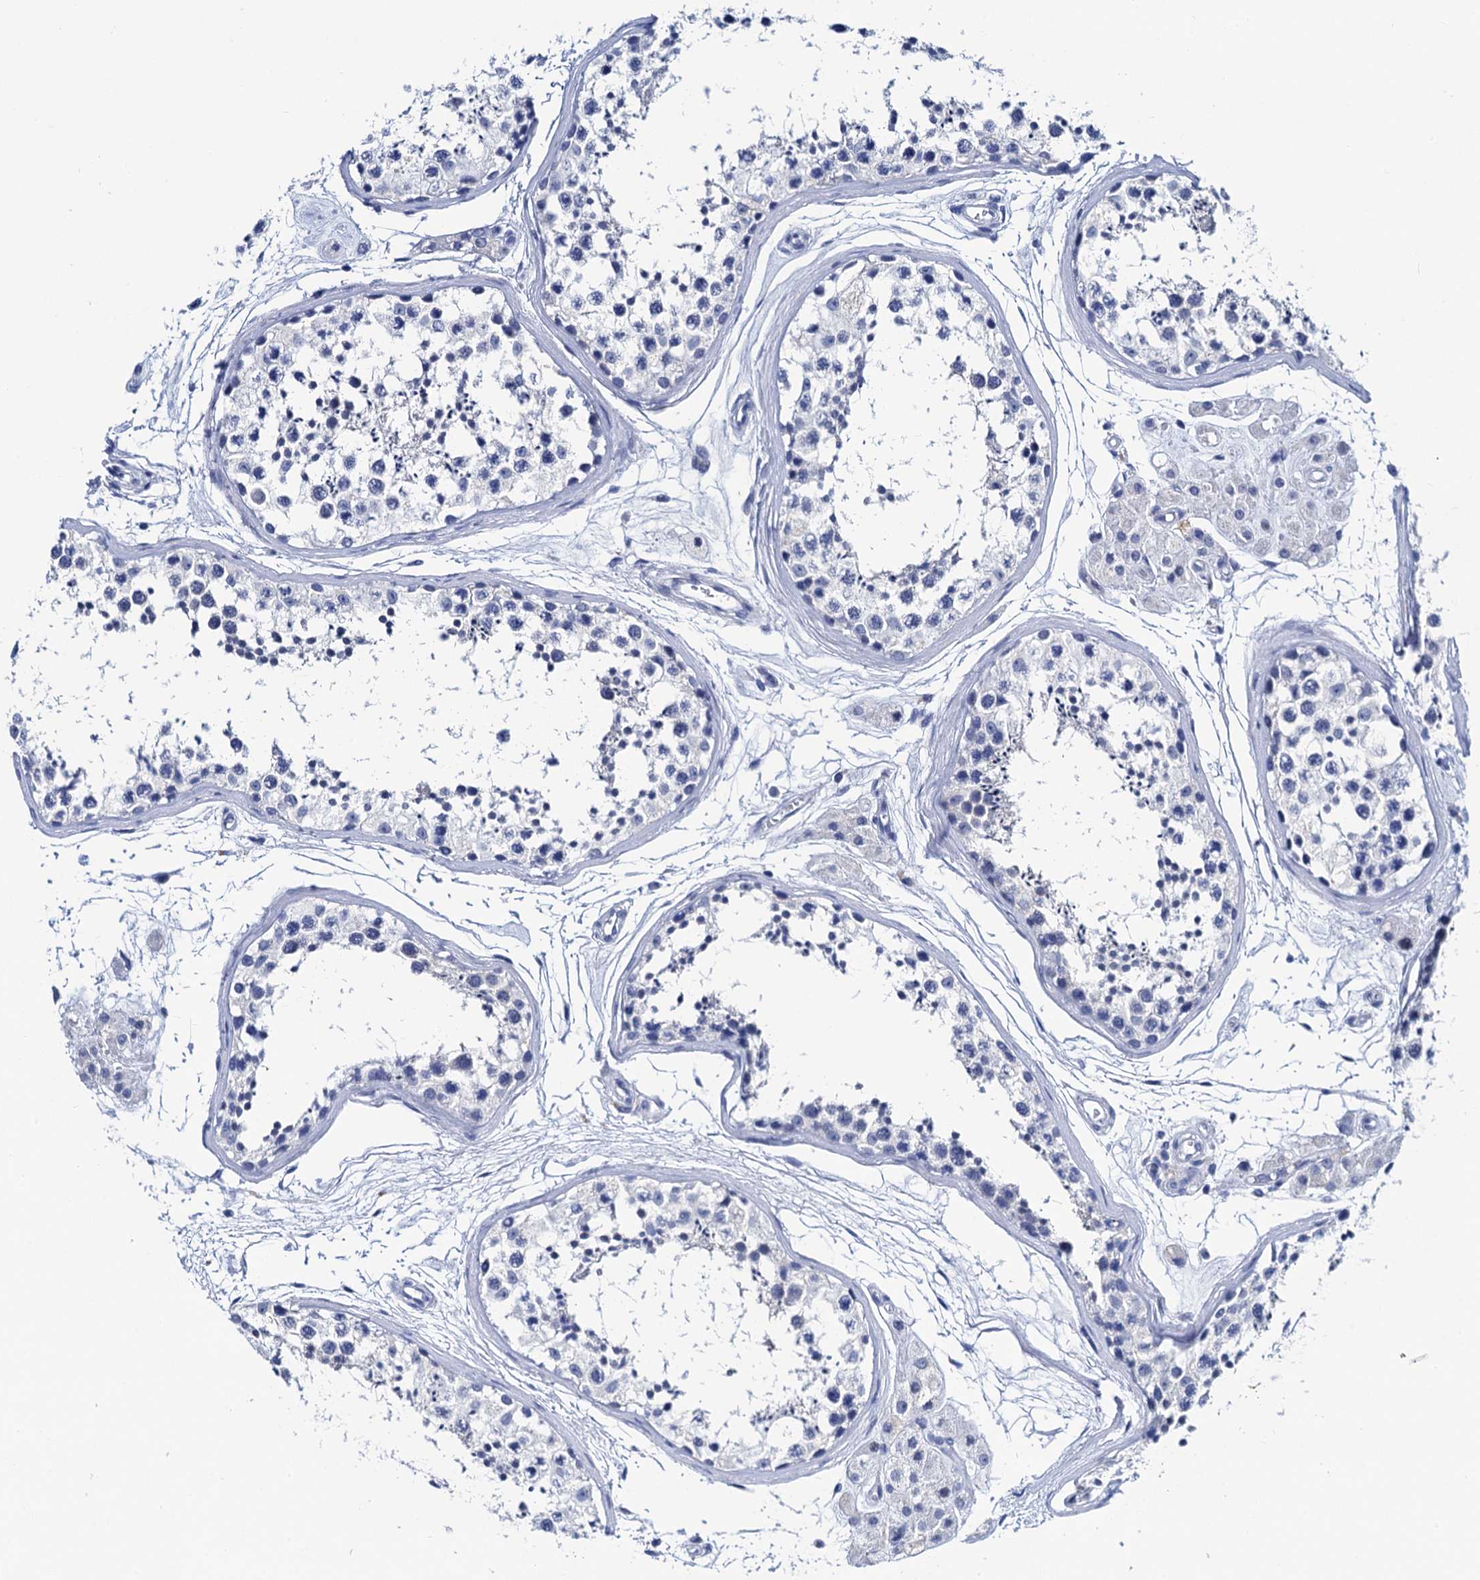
{"staining": {"intensity": "negative", "quantity": "none", "location": "none"}, "tissue": "testis", "cell_type": "Cells in seminiferous ducts", "image_type": "normal", "snomed": [{"axis": "morphology", "description": "Normal tissue, NOS"}, {"axis": "topography", "description": "Testis"}], "caption": "DAB immunohistochemical staining of benign human testis shows no significant positivity in cells in seminiferous ducts.", "gene": "LYPD3", "patient": {"sex": "male", "age": 56}}